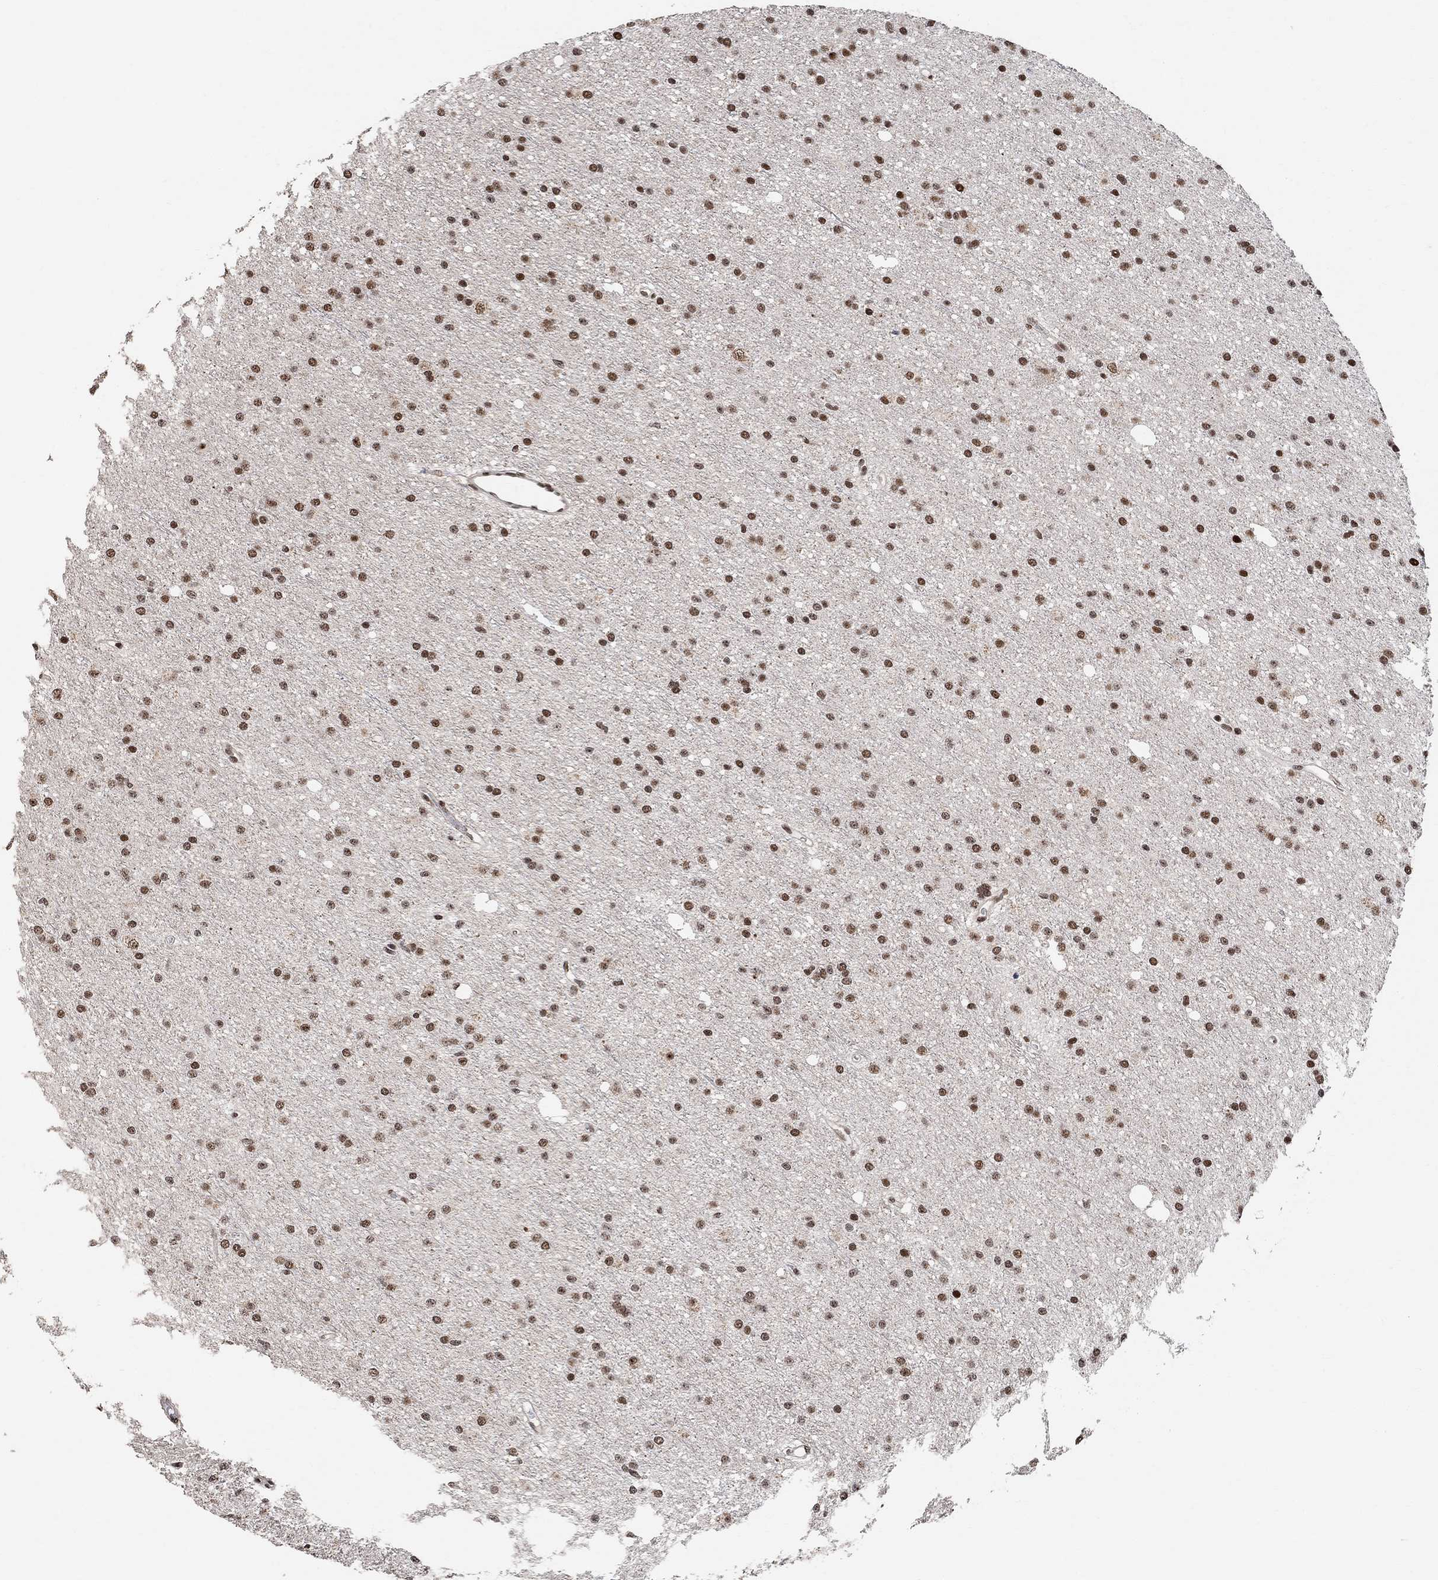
{"staining": {"intensity": "strong", "quantity": ">75%", "location": "nuclear"}, "tissue": "glioma", "cell_type": "Tumor cells", "image_type": "cancer", "snomed": [{"axis": "morphology", "description": "Glioma, malignant, Low grade"}, {"axis": "topography", "description": "Brain"}], "caption": "The histopathology image shows staining of low-grade glioma (malignant), revealing strong nuclear protein staining (brown color) within tumor cells. Ihc stains the protein in brown and the nuclei are stained blue.", "gene": "E4F1", "patient": {"sex": "male", "age": 27}}